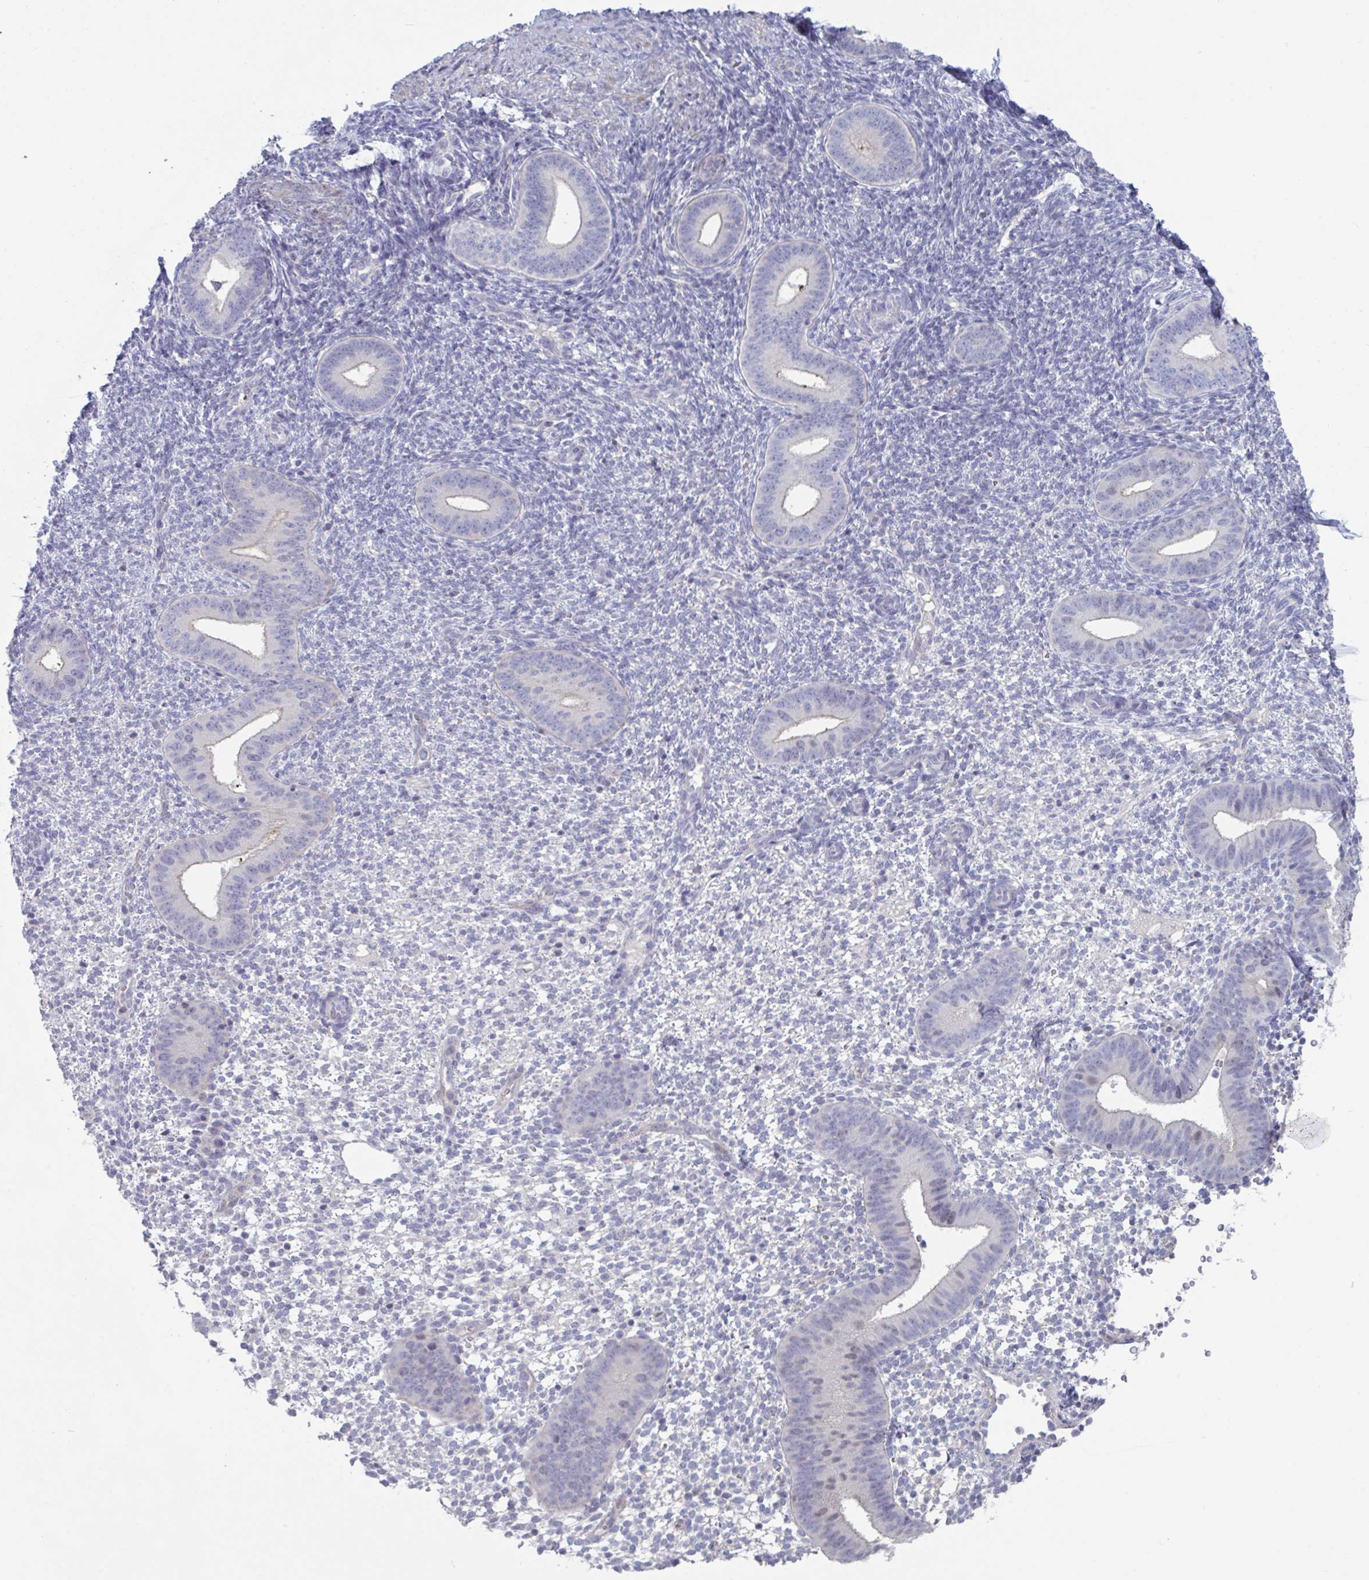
{"staining": {"intensity": "negative", "quantity": "none", "location": "none"}, "tissue": "endometrium", "cell_type": "Cells in endometrial stroma", "image_type": "normal", "snomed": [{"axis": "morphology", "description": "Normal tissue, NOS"}, {"axis": "topography", "description": "Endometrium"}], "caption": "This image is of benign endometrium stained with immunohistochemistry to label a protein in brown with the nuclei are counter-stained blue. There is no expression in cells in endometrial stroma. (Stains: DAB (3,3'-diaminobenzidine) immunohistochemistry (IHC) with hematoxylin counter stain, Microscopy: brightfield microscopy at high magnification).", "gene": "STK26", "patient": {"sex": "female", "age": 40}}